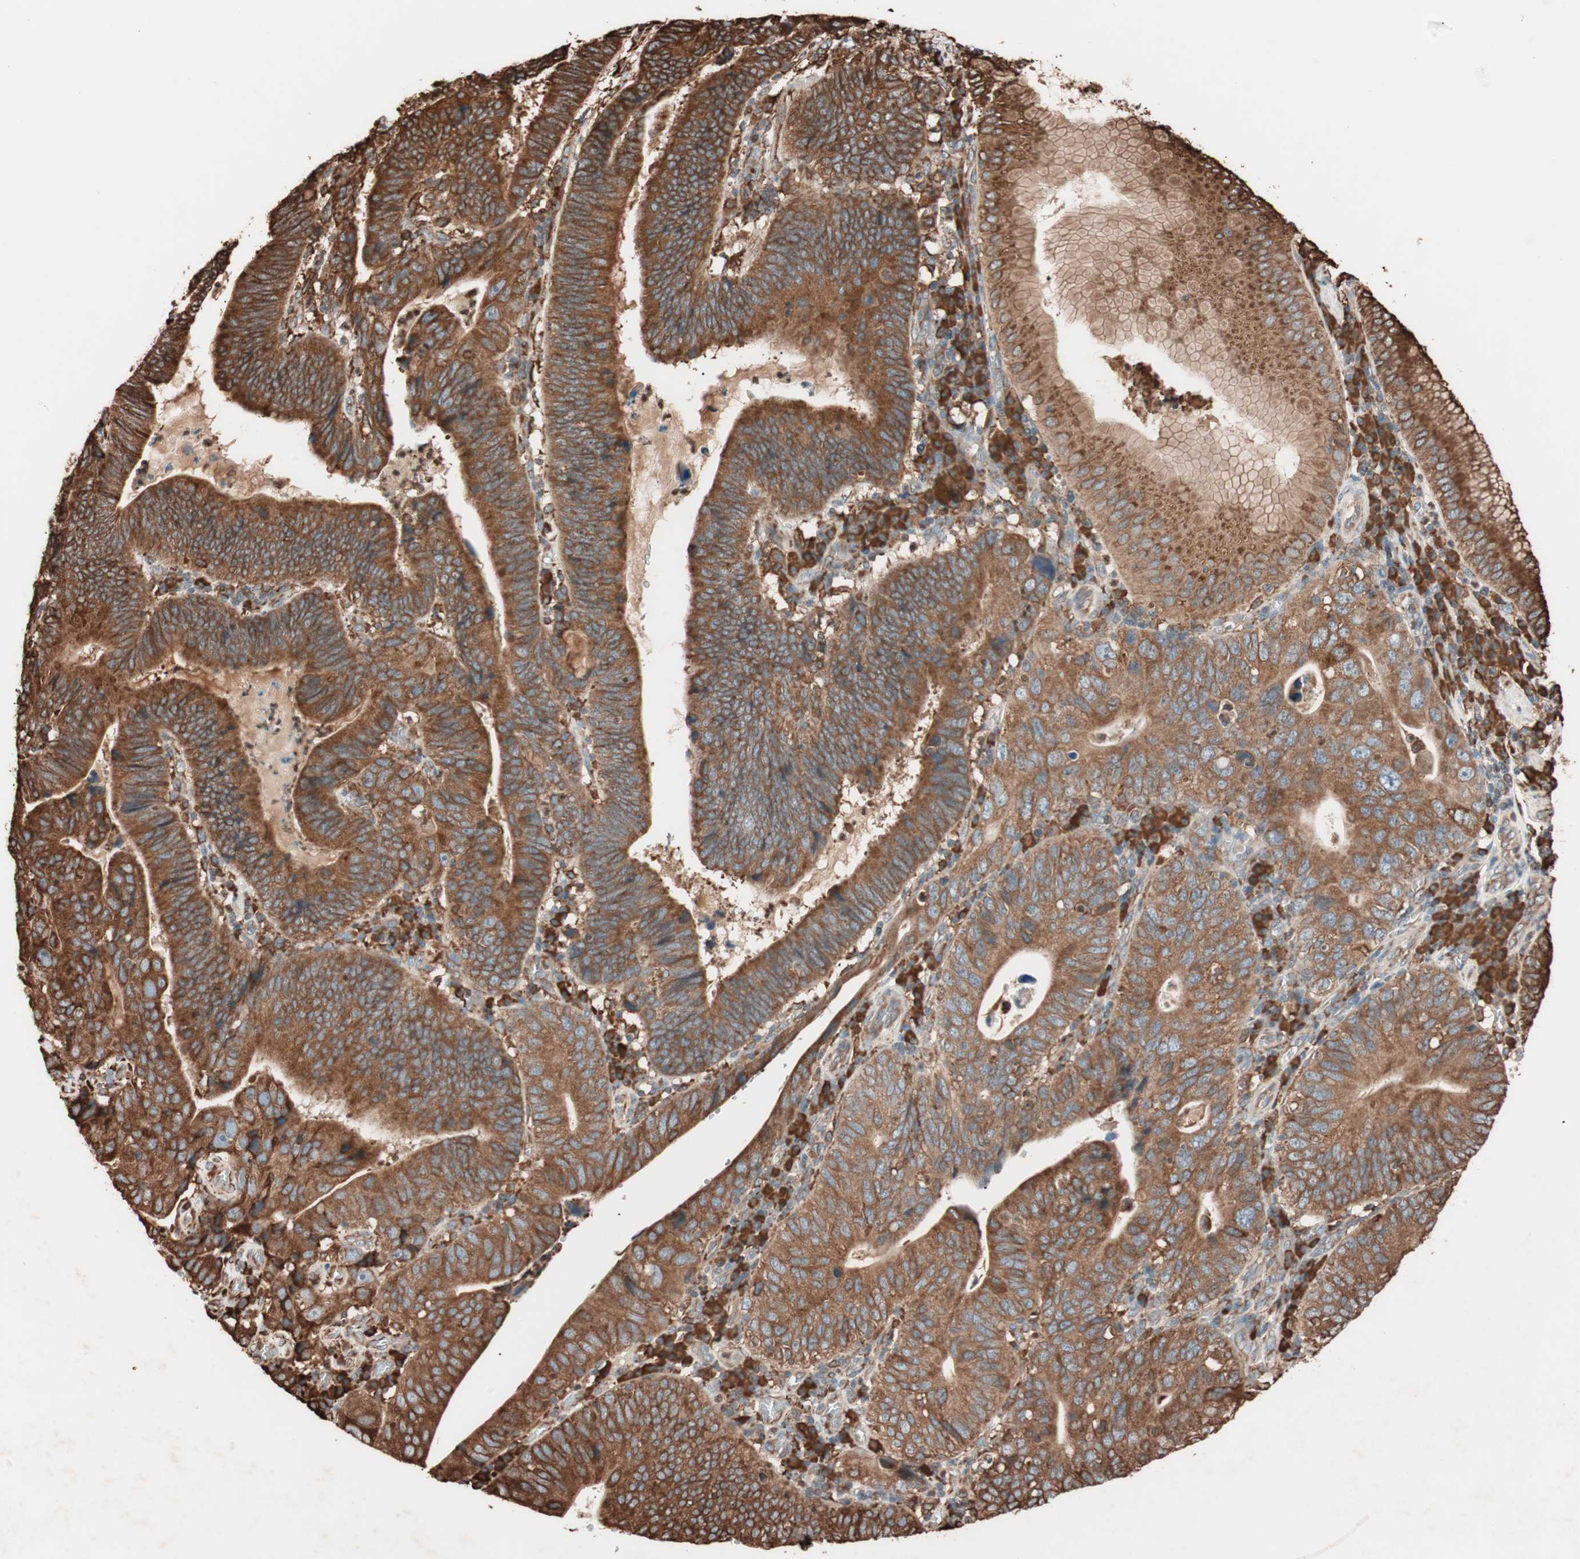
{"staining": {"intensity": "strong", "quantity": ">75%", "location": "cytoplasmic/membranous"}, "tissue": "stomach cancer", "cell_type": "Tumor cells", "image_type": "cancer", "snomed": [{"axis": "morphology", "description": "Adenocarcinoma, NOS"}, {"axis": "topography", "description": "Stomach"}], "caption": "Protein staining by IHC shows strong cytoplasmic/membranous positivity in approximately >75% of tumor cells in adenocarcinoma (stomach).", "gene": "VEGFA", "patient": {"sex": "male", "age": 59}}